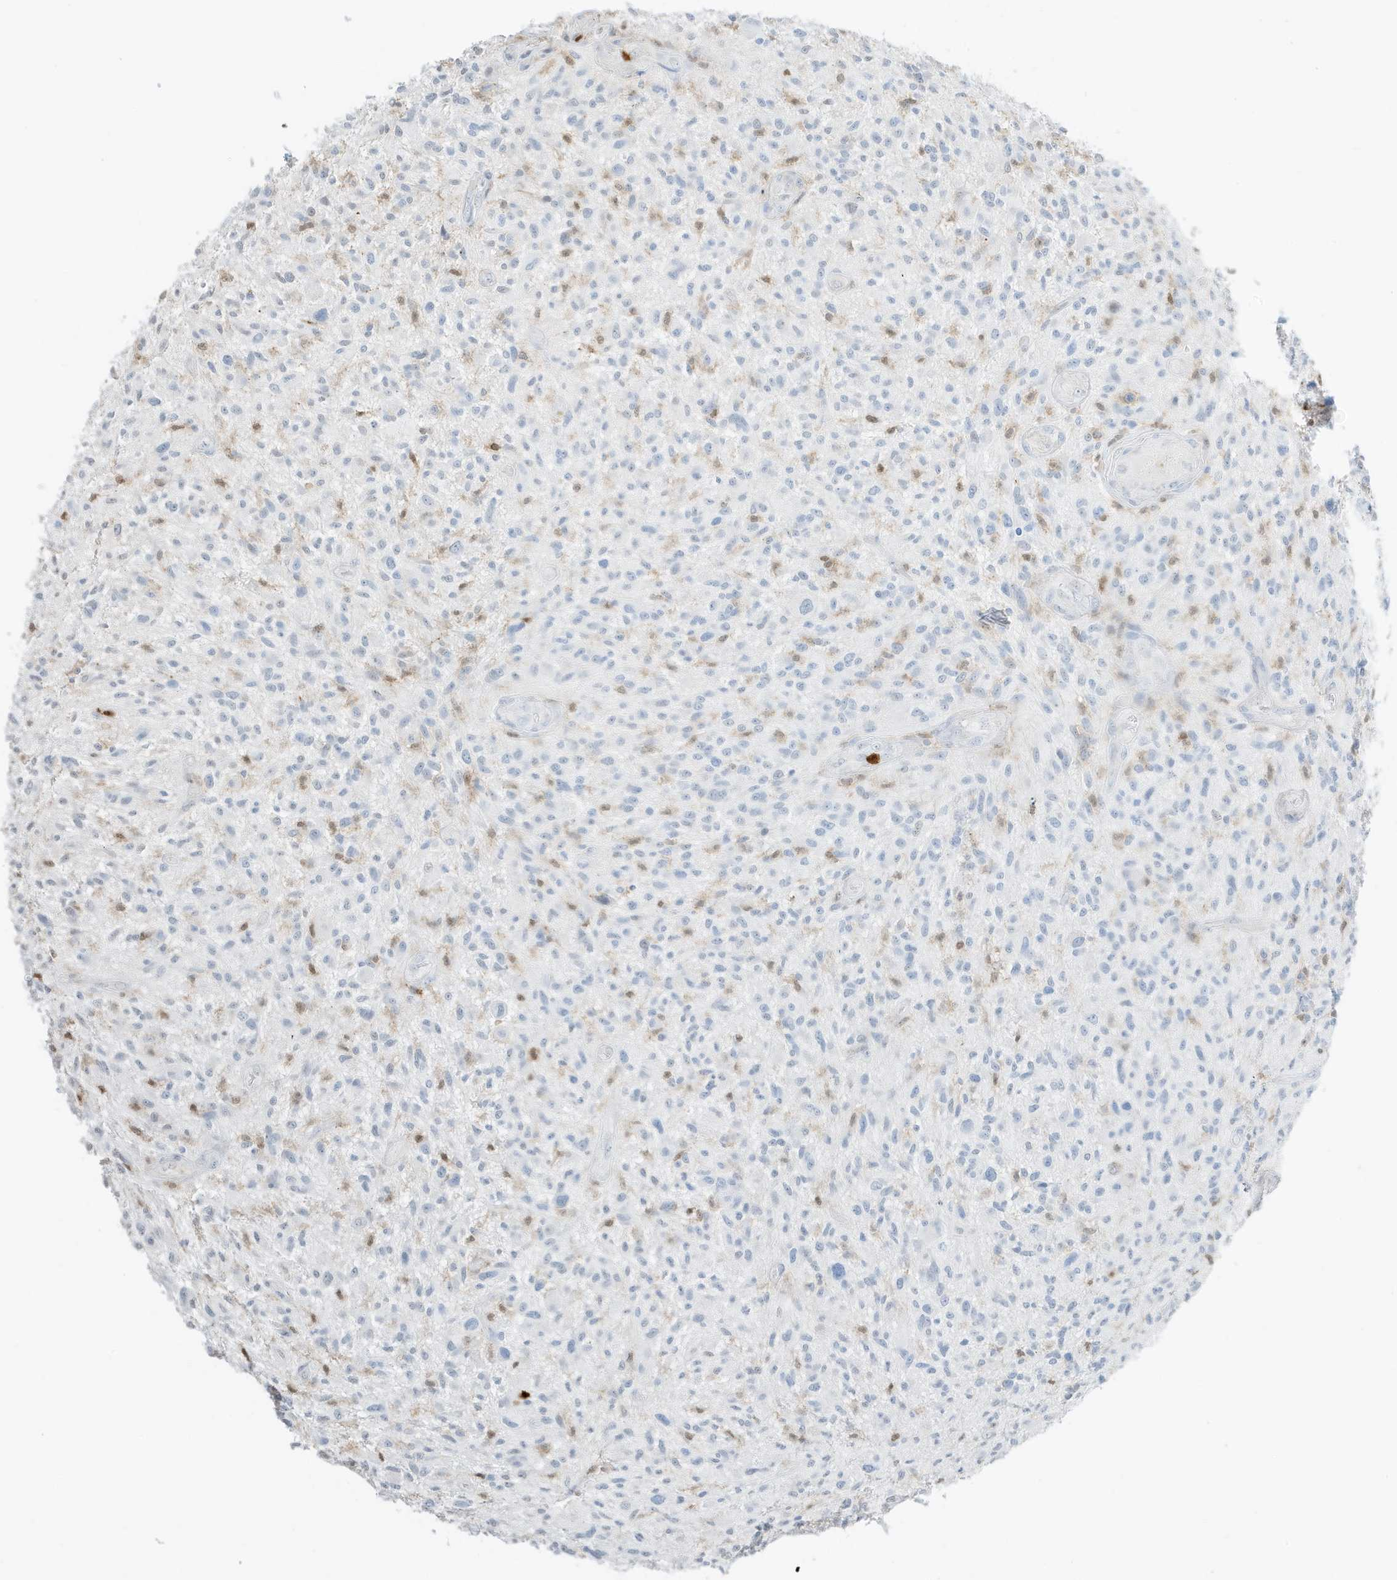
{"staining": {"intensity": "negative", "quantity": "none", "location": "none"}, "tissue": "glioma", "cell_type": "Tumor cells", "image_type": "cancer", "snomed": [{"axis": "morphology", "description": "Glioma, malignant, High grade"}, {"axis": "topography", "description": "Brain"}], "caption": "Protein analysis of high-grade glioma (malignant) reveals no significant positivity in tumor cells. (DAB (3,3'-diaminobenzidine) immunohistochemistry (IHC) visualized using brightfield microscopy, high magnification).", "gene": "GCA", "patient": {"sex": "male", "age": 47}}